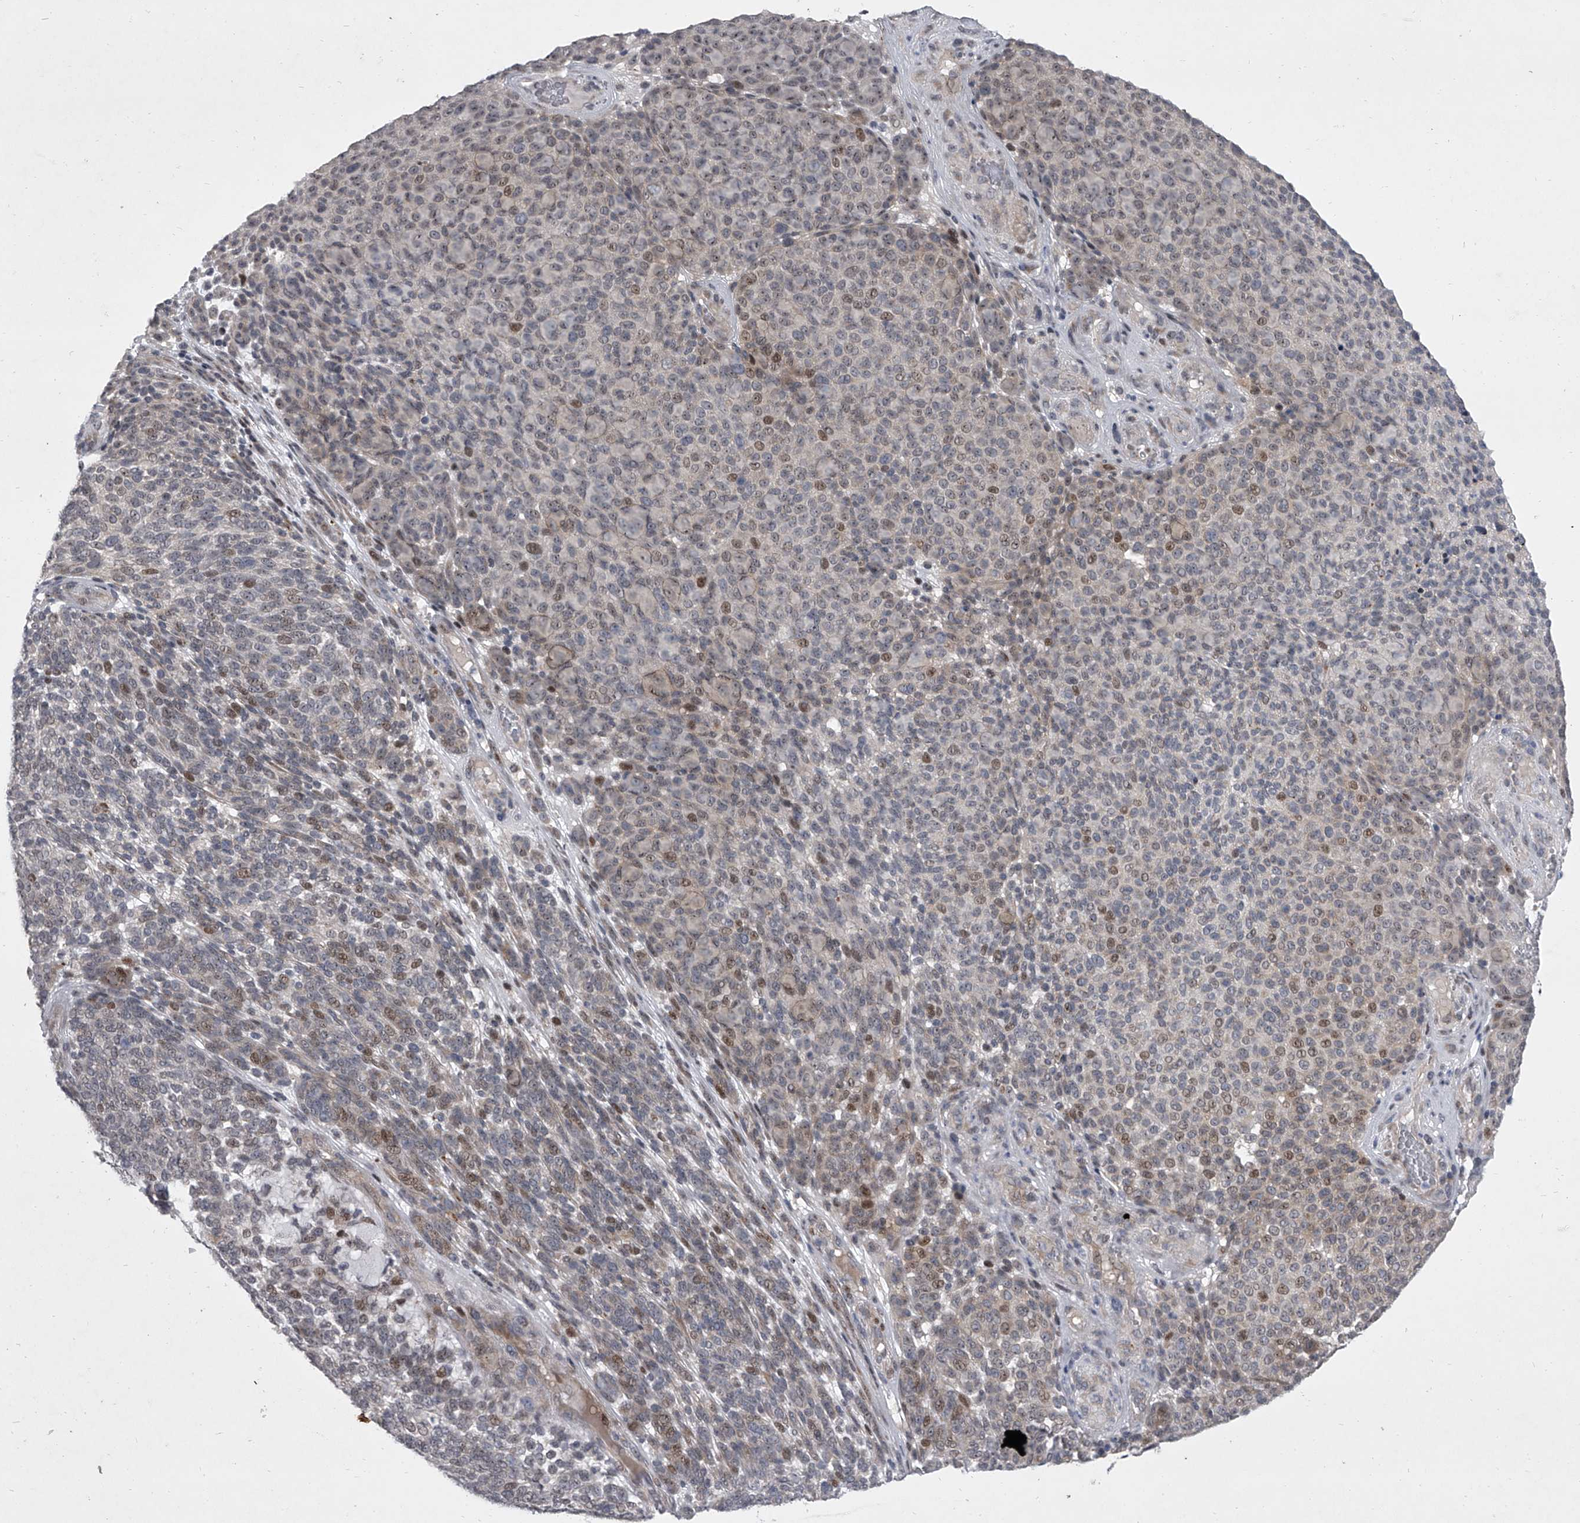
{"staining": {"intensity": "moderate", "quantity": "<25%", "location": "nuclear"}, "tissue": "melanoma", "cell_type": "Tumor cells", "image_type": "cancer", "snomed": [{"axis": "morphology", "description": "Malignant melanoma, NOS"}, {"axis": "topography", "description": "Skin"}], "caption": "Immunohistochemical staining of malignant melanoma demonstrates low levels of moderate nuclear expression in about <25% of tumor cells.", "gene": "HEATR6", "patient": {"sex": "male", "age": 49}}